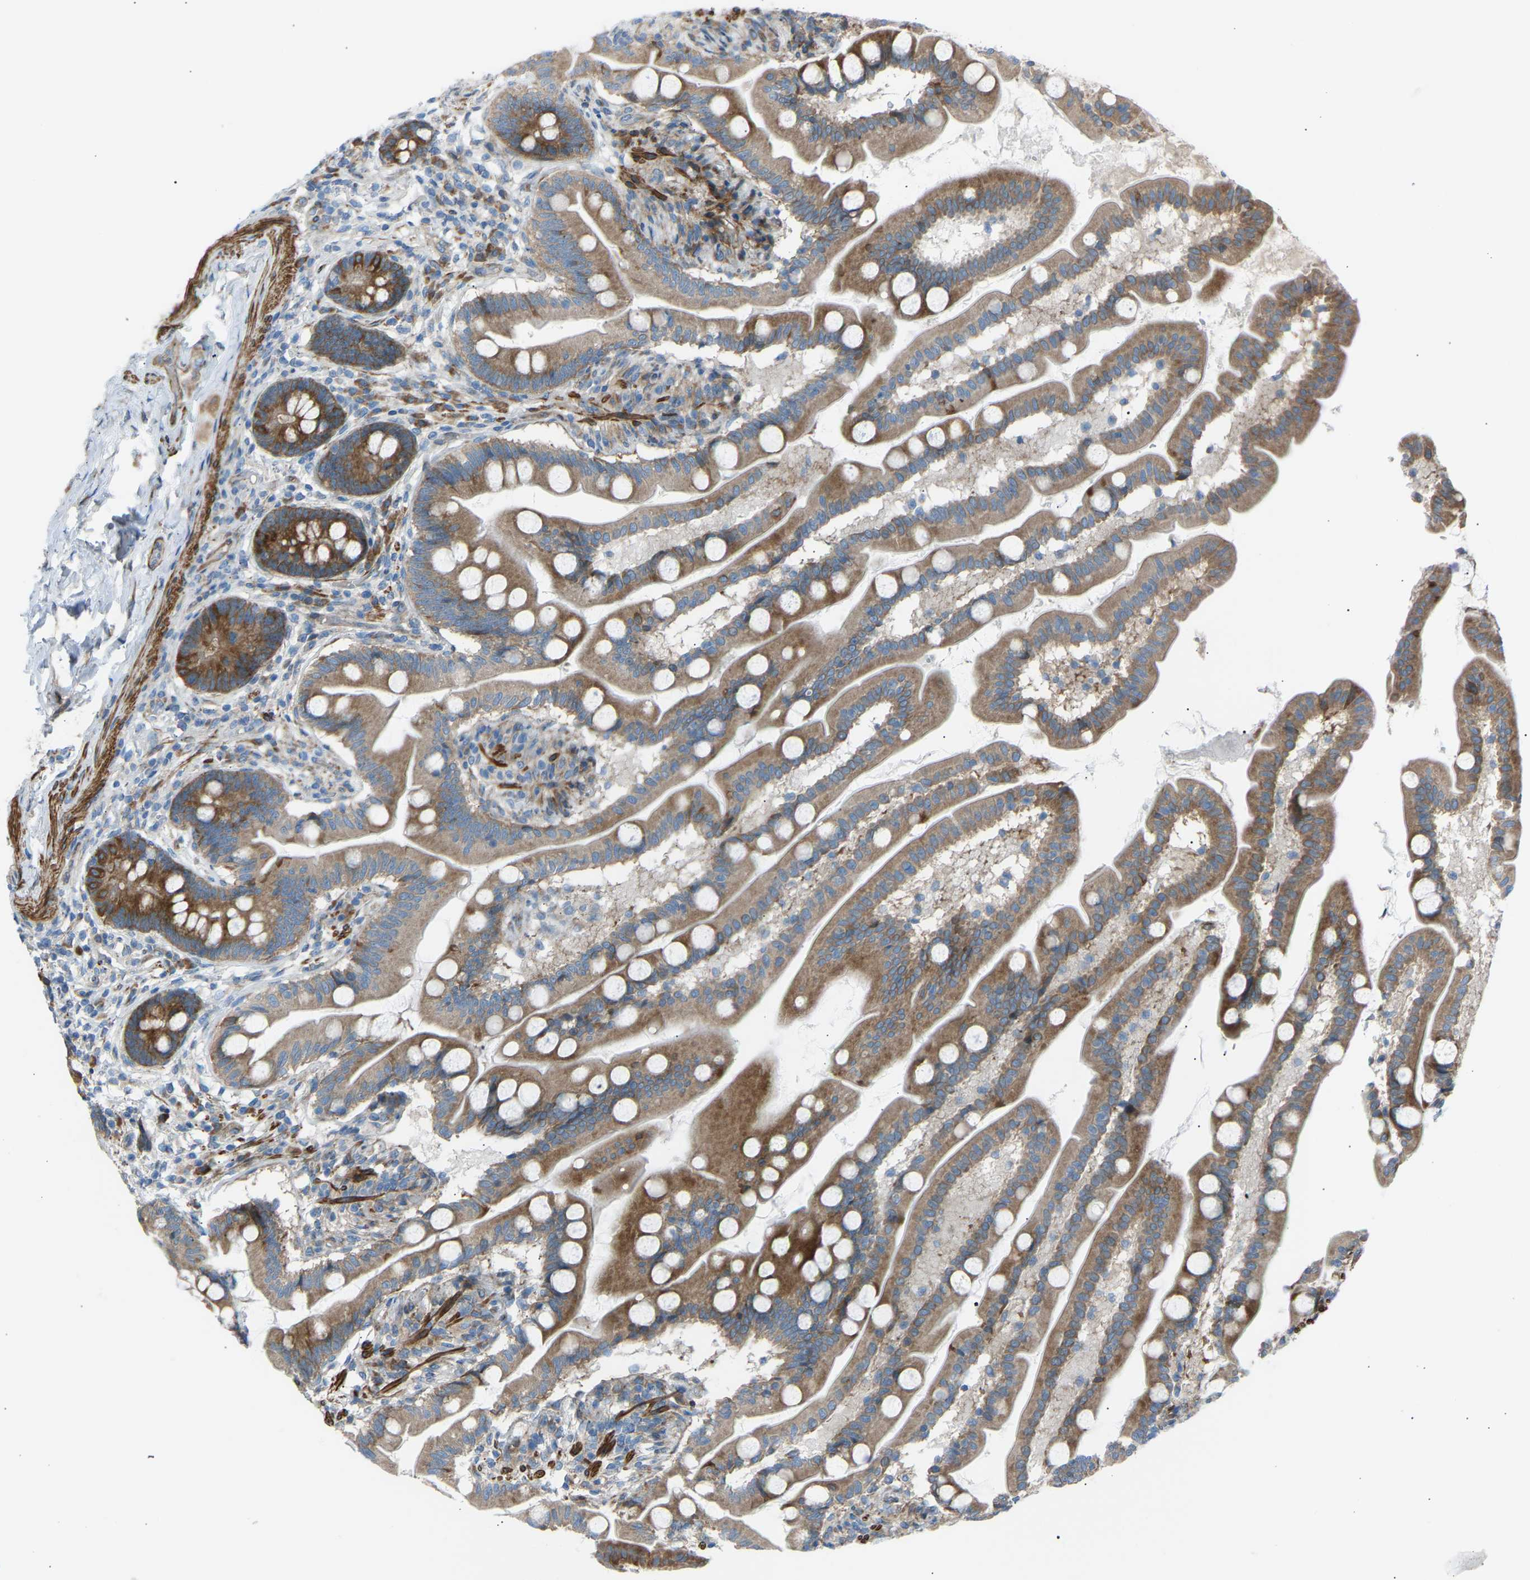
{"staining": {"intensity": "strong", "quantity": ">75%", "location": "cytoplasmic/membranous"}, "tissue": "small intestine", "cell_type": "Glandular cells", "image_type": "normal", "snomed": [{"axis": "morphology", "description": "Normal tissue, NOS"}, {"axis": "topography", "description": "Small intestine"}], "caption": "DAB immunohistochemical staining of unremarkable human small intestine exhibits strong cytoplasmic/membranous protein staining in approximately >75% of glandular cells.", "gene": "VPS41", "patient": {"sex": "female", "age": 56}}